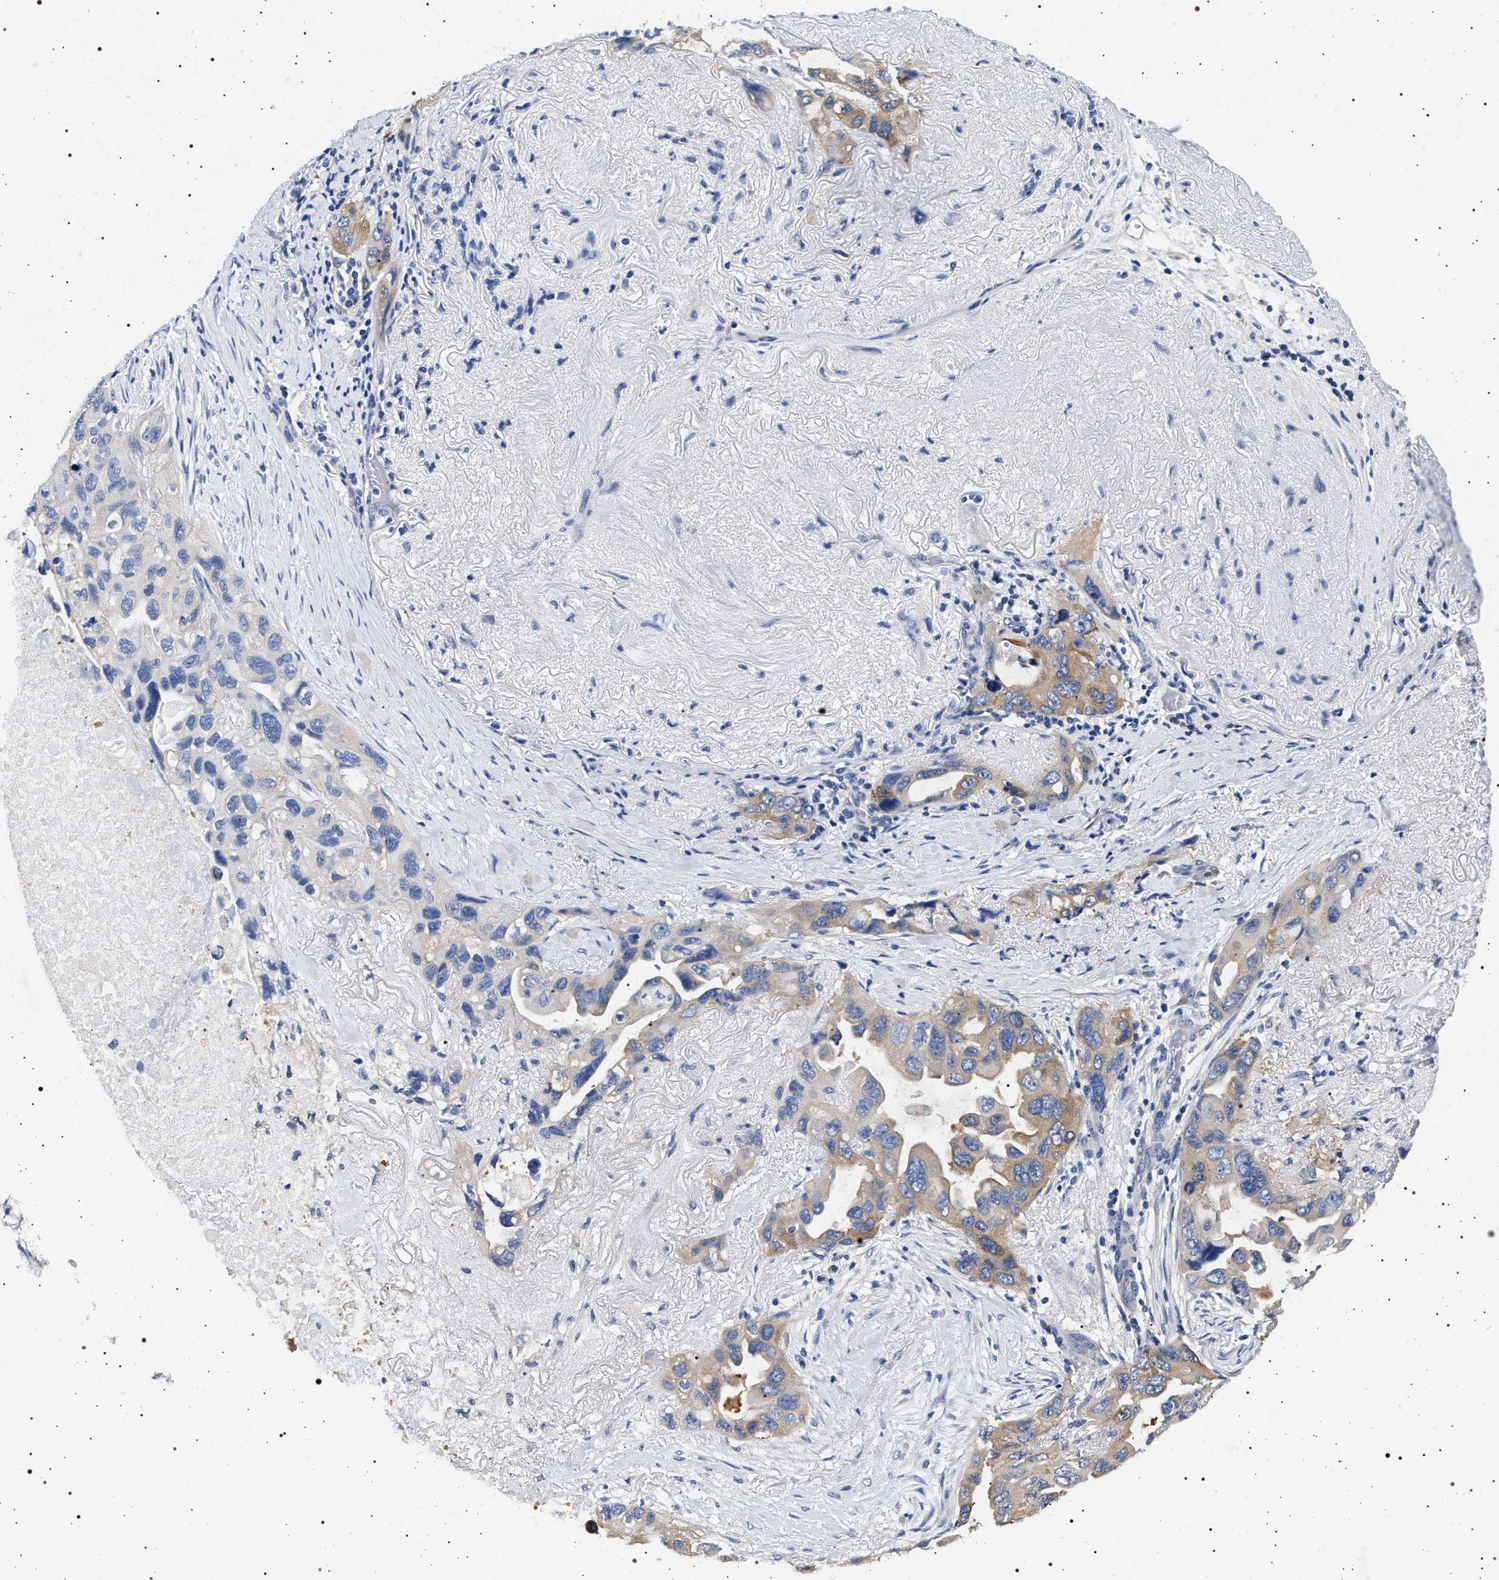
{"staining": {"intensity": "moderate", "quantity": ">75%", "location": "cytoplasmic/membranous"}, "tissue": "lung cancer", "cell_type": "Tumor cells", "image_type": "cancer", "snomed": [{"axis": "morphology", "description": "Squamous cell carcinoma, NOS"}, {"axis": "topography", "description": "Lung"}], "caption": "Immunohistochemistry of squamous cell carcinoma (lung) exhibits medium levels of moderate cytoplasmic/membranous staining in approximately >75% of tumor cells. The staining was performed using DAB (3,3'-diaminobenzidine) to visualize the protein expression in brown, while the nuclei were stained in blue with hematoxylin (Magnification: 20x).", "gene": "HSD17B1", "patient": {"sex": "female", "age": 73}}